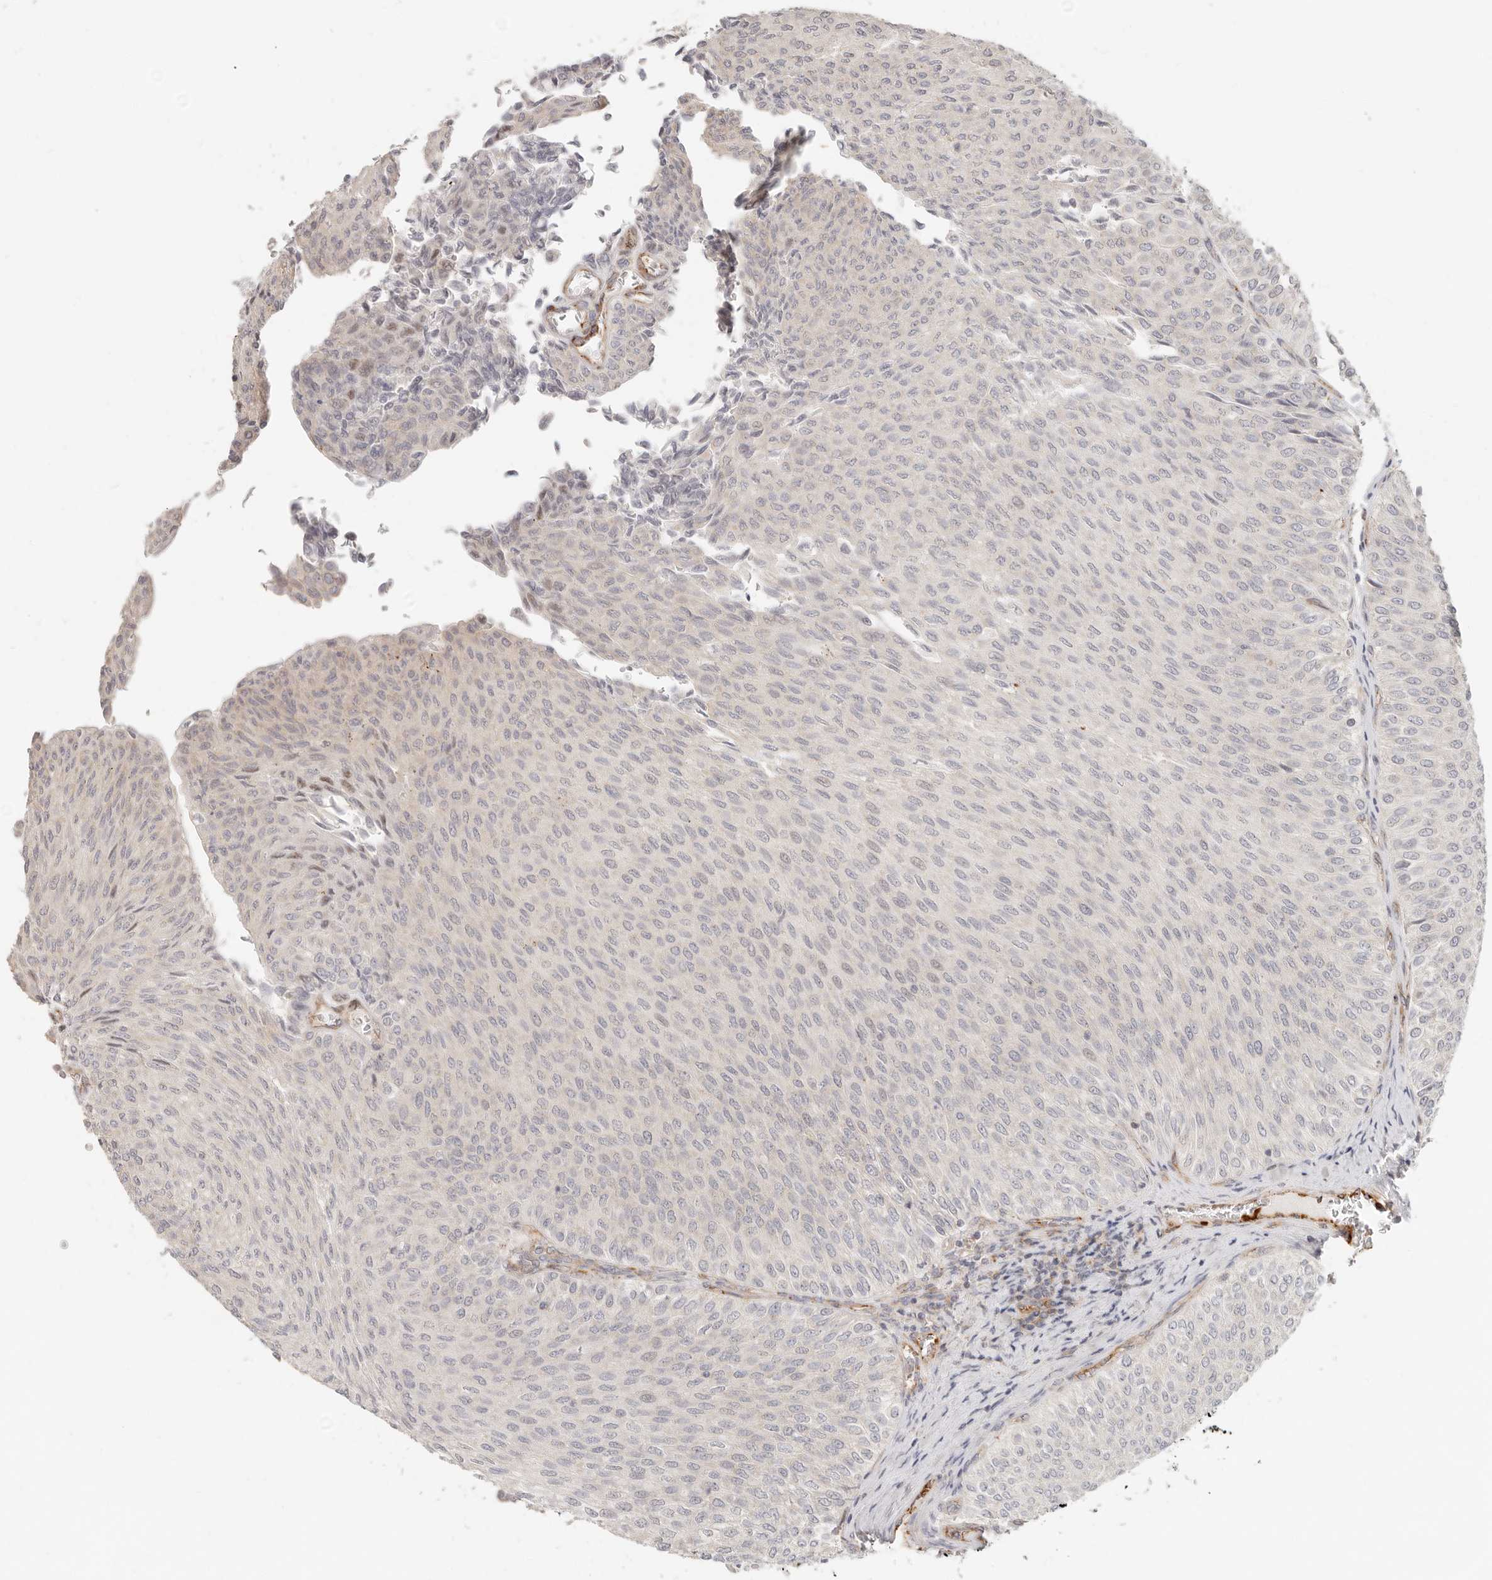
{"staining": {"intensity": "negative", "quantity": "none", "location": "none"}, "tissue": "urothelial cancer", "cell_type": "Tumor cells", "image_type": "cancer", "snomed": [{"axis": "morphology", "description": "Urothelial carcinoma, Low grade"}, {"axis": "topography", "description": "Urinary bladder"}], "caption": "IHC image of neoplastic tissue: urothelial carcinoma (low-grade) stained with DAB (3,3'-diaminobenzidine) displays no significant protein staining in tumor cells.", "gene": "SASS6", "patient": {"sex": "male", "age": 78}}